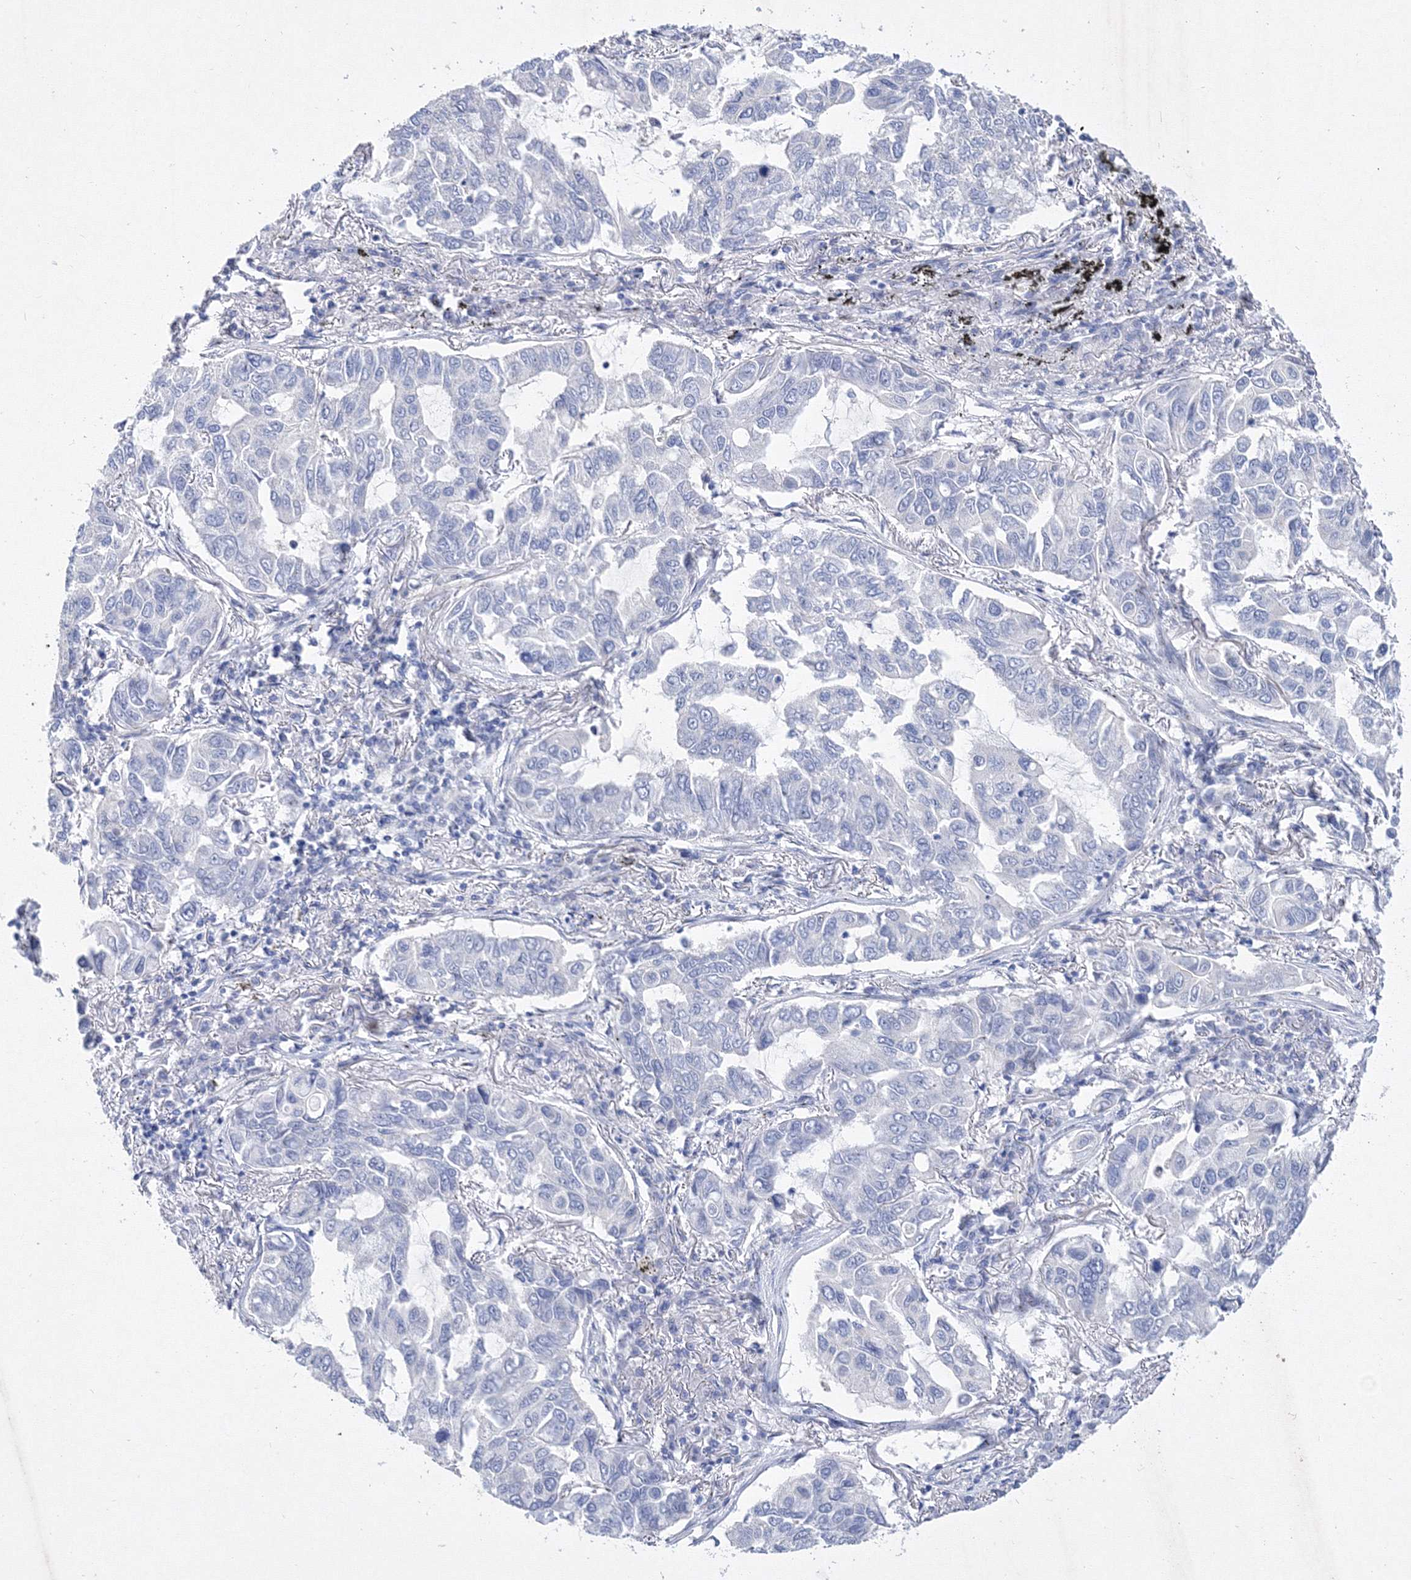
{"staining": {"intensity": "negative", "quantity": "none", "location": "none"}, "tissue": "lung cancer", "cell_type": "Tumor cells", "image_type": "cancer", "snomed": [{"axis": "morphology", "description": "Adenocarcinoma, NOS"}, {"axis": "topography", "description": "Lung"}], "caption": "Immunohistochemistry (IHC) of human lung adenocarcinoma exhibits no staining in tumor cells.", "gene": "GPN1", "patient": {"sex": "male", "age": 64}}